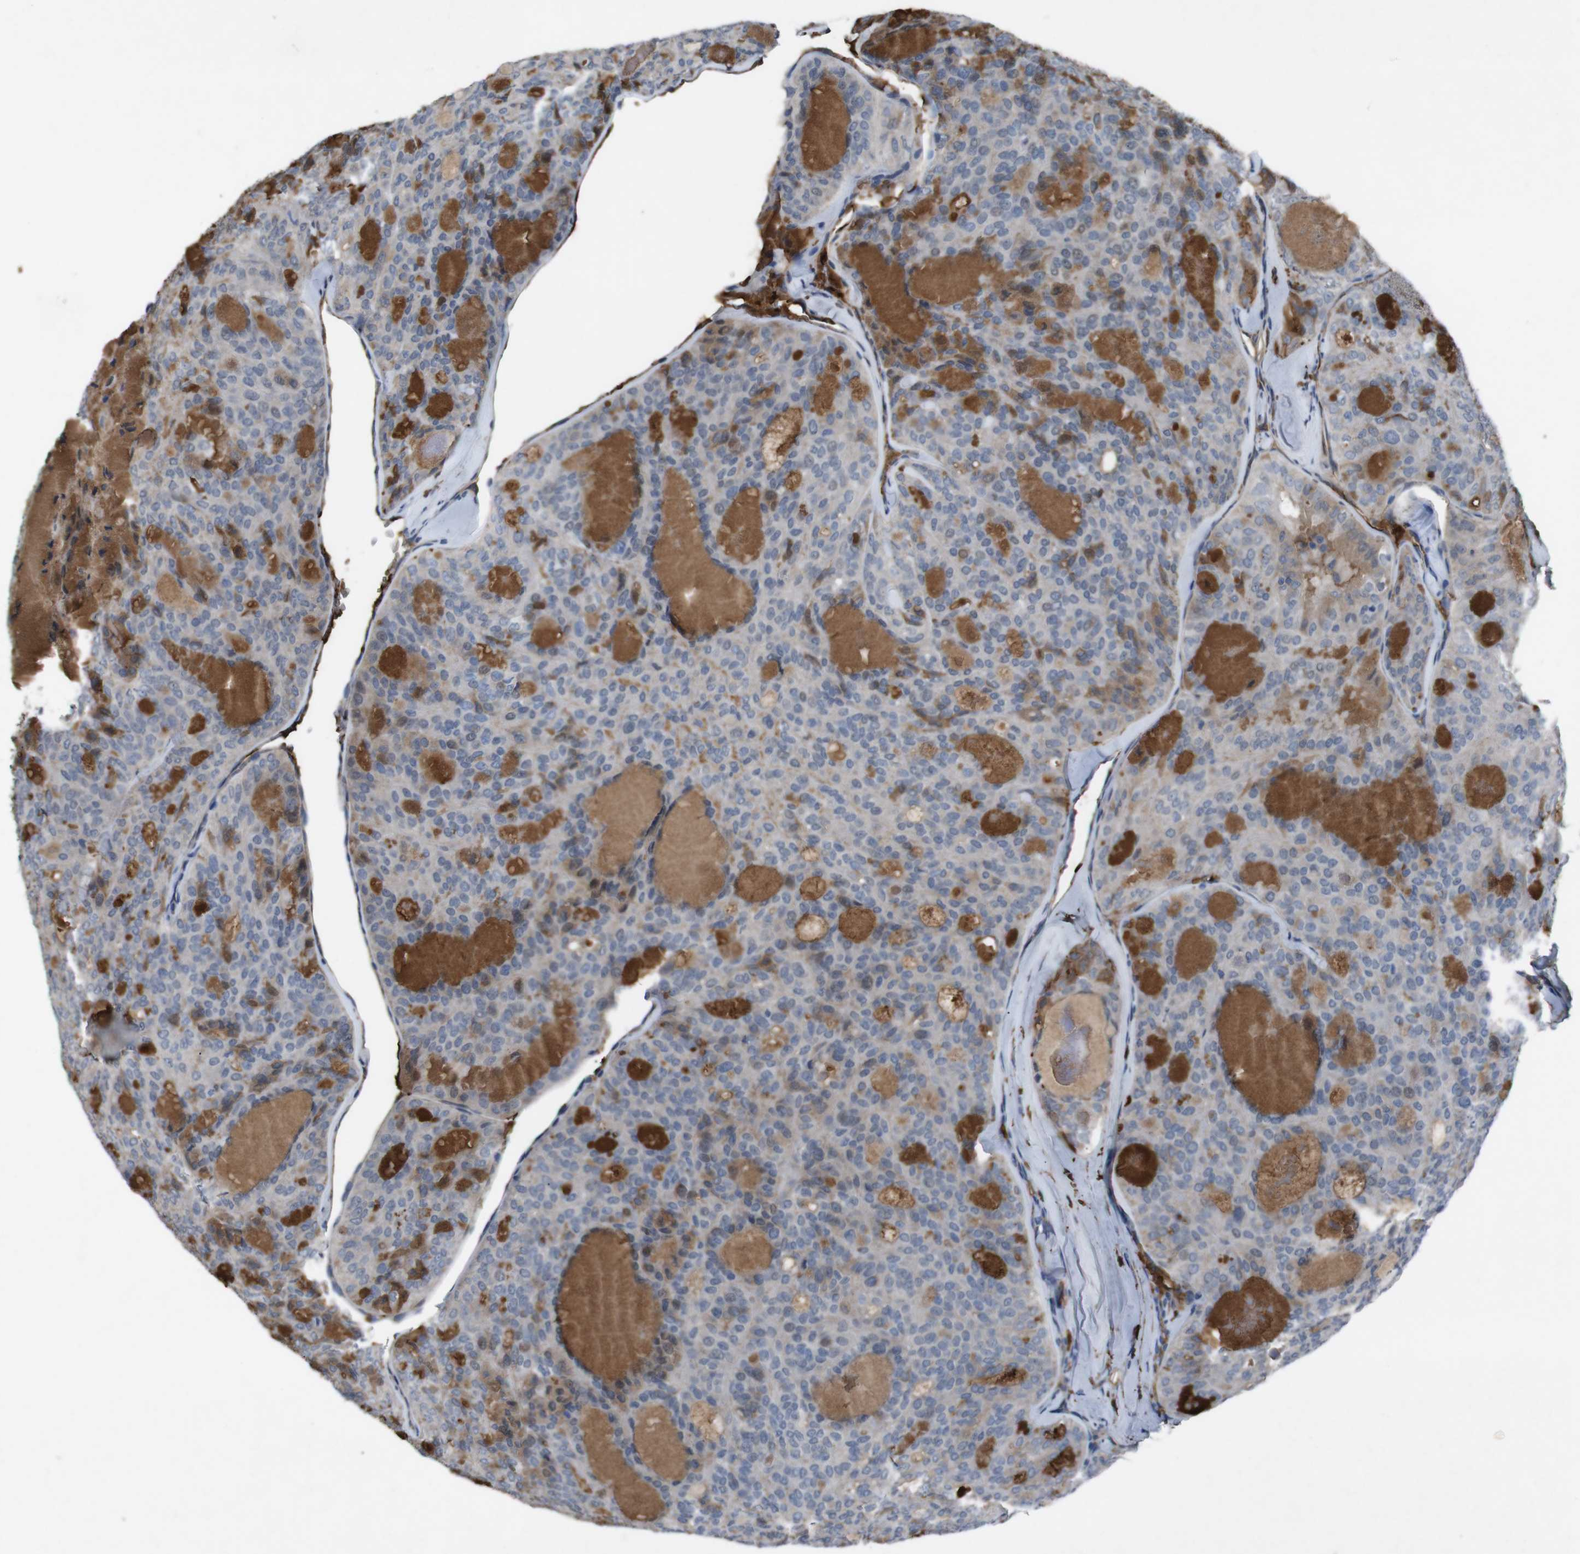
{"staining": {"intensity": "moderate", "quantity": "<25%", "location": "cytoplasmic/membranous"}, "tissue": "thyroid cancer", "cell_type": "Tumor cells", "image_type": "cancer", "snomed": [{"axis": "morphology", "description": "Follicular adenoma carcinoma, NOS"}, {"axis": "topography", "description": "Thyroid gland"}], "caption": "Human thyroid cancer (follicular adenoma carcinoma) stained with a protein marker demonstrates moderate staining in tumor cells.", "gene": "SPTB", "patient": {"sex": "male", "age": 75}}